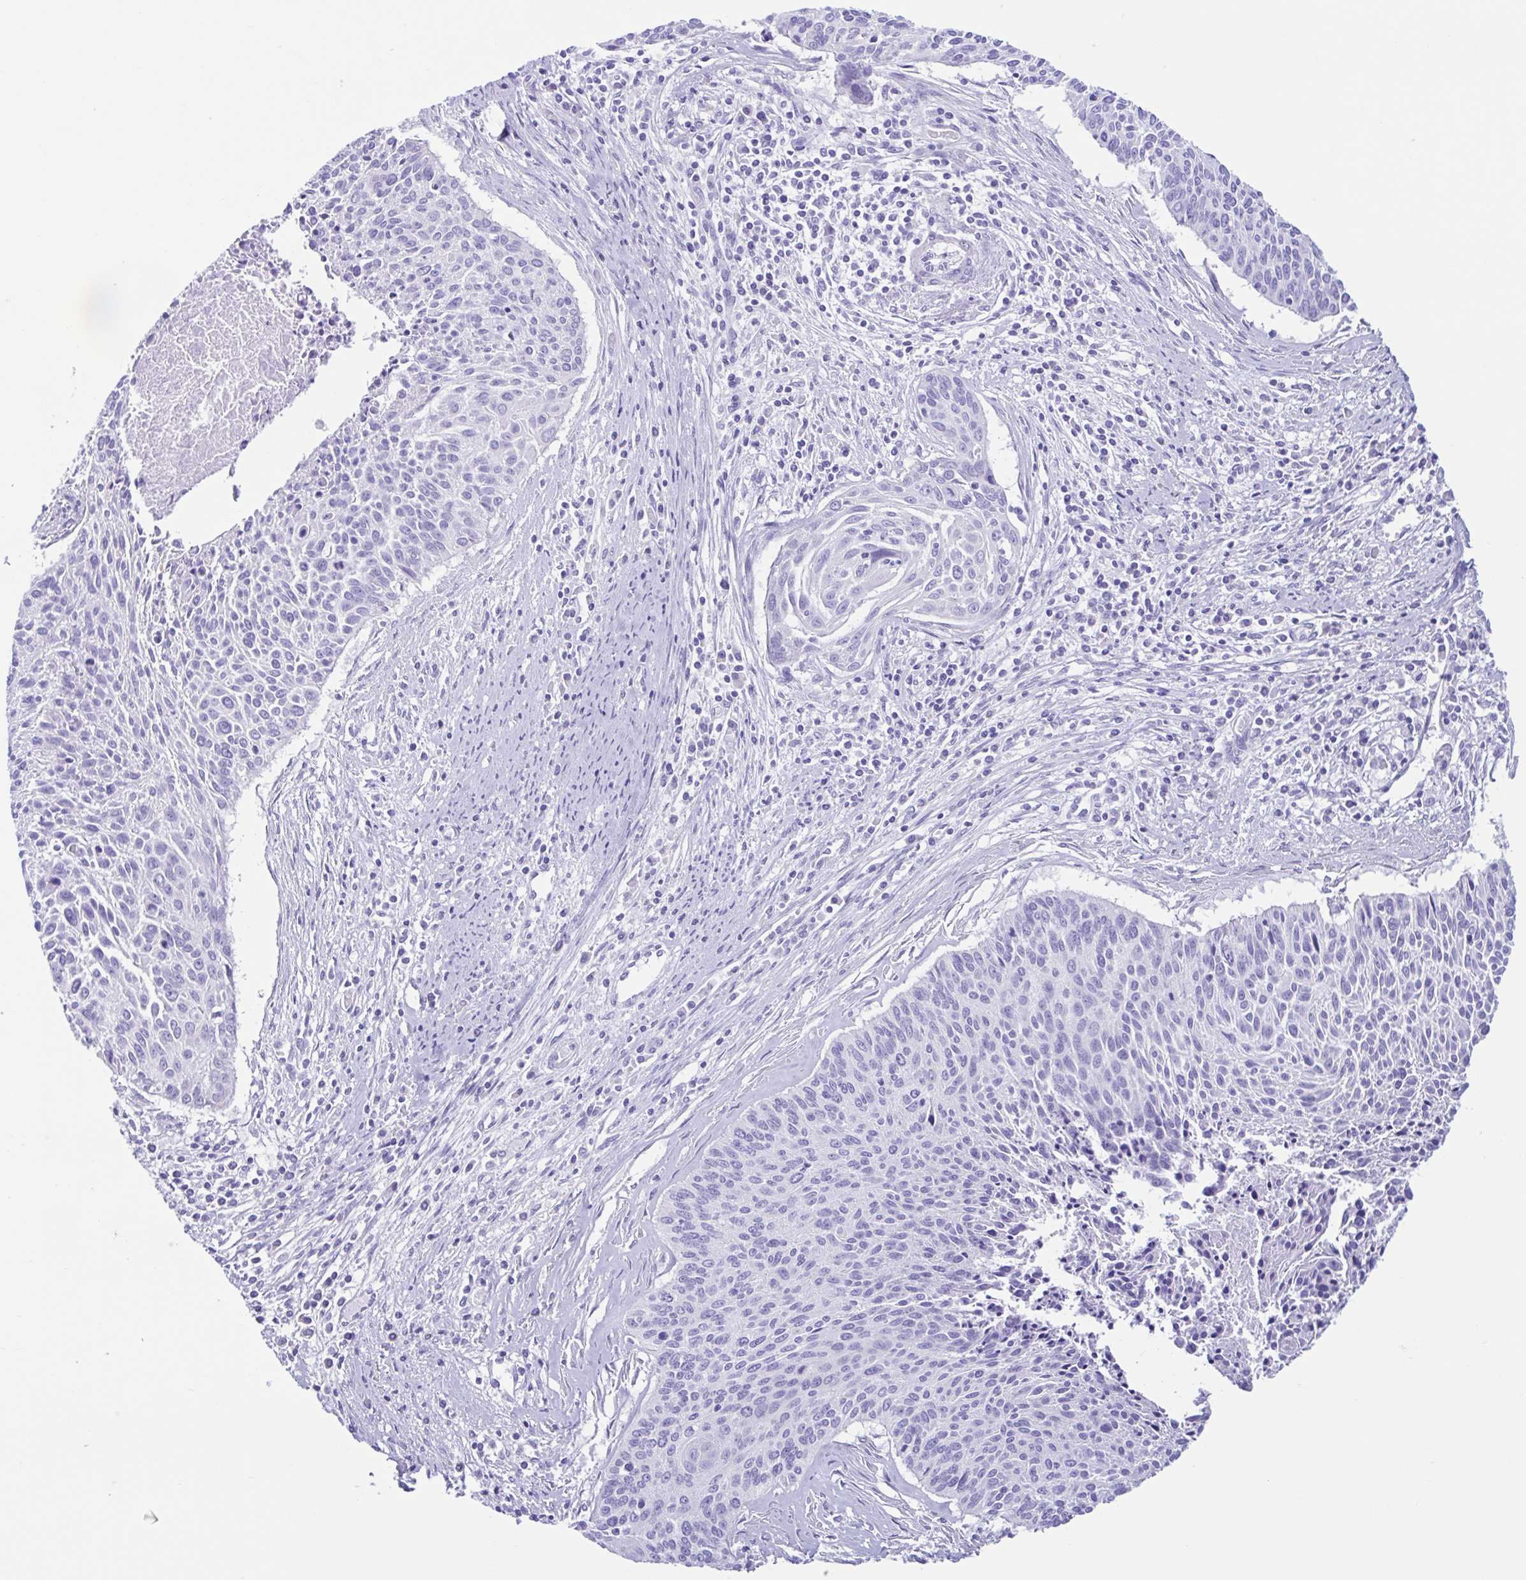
{"staining": {"intensity": "negative", "quantity": "none", "location": "none"}, "tissue": "cervical cancer", "cell_type": "Tumor cells", "image_type": "cancer", "snomed": [{"axis": "morphology", "description": "Squamous cell carcinoma, NOS"}, {"axis": "topography", "description": "Cervix"}], "caption": "Immunohistochemistry (IHC) micrograph of neoplastic tissue: cervical cancer stained with DAB demonstrates no significant protein staining in tumor cells.", "gene": "ACTRT3", "patient": {"sex": "female", "age": 55}}